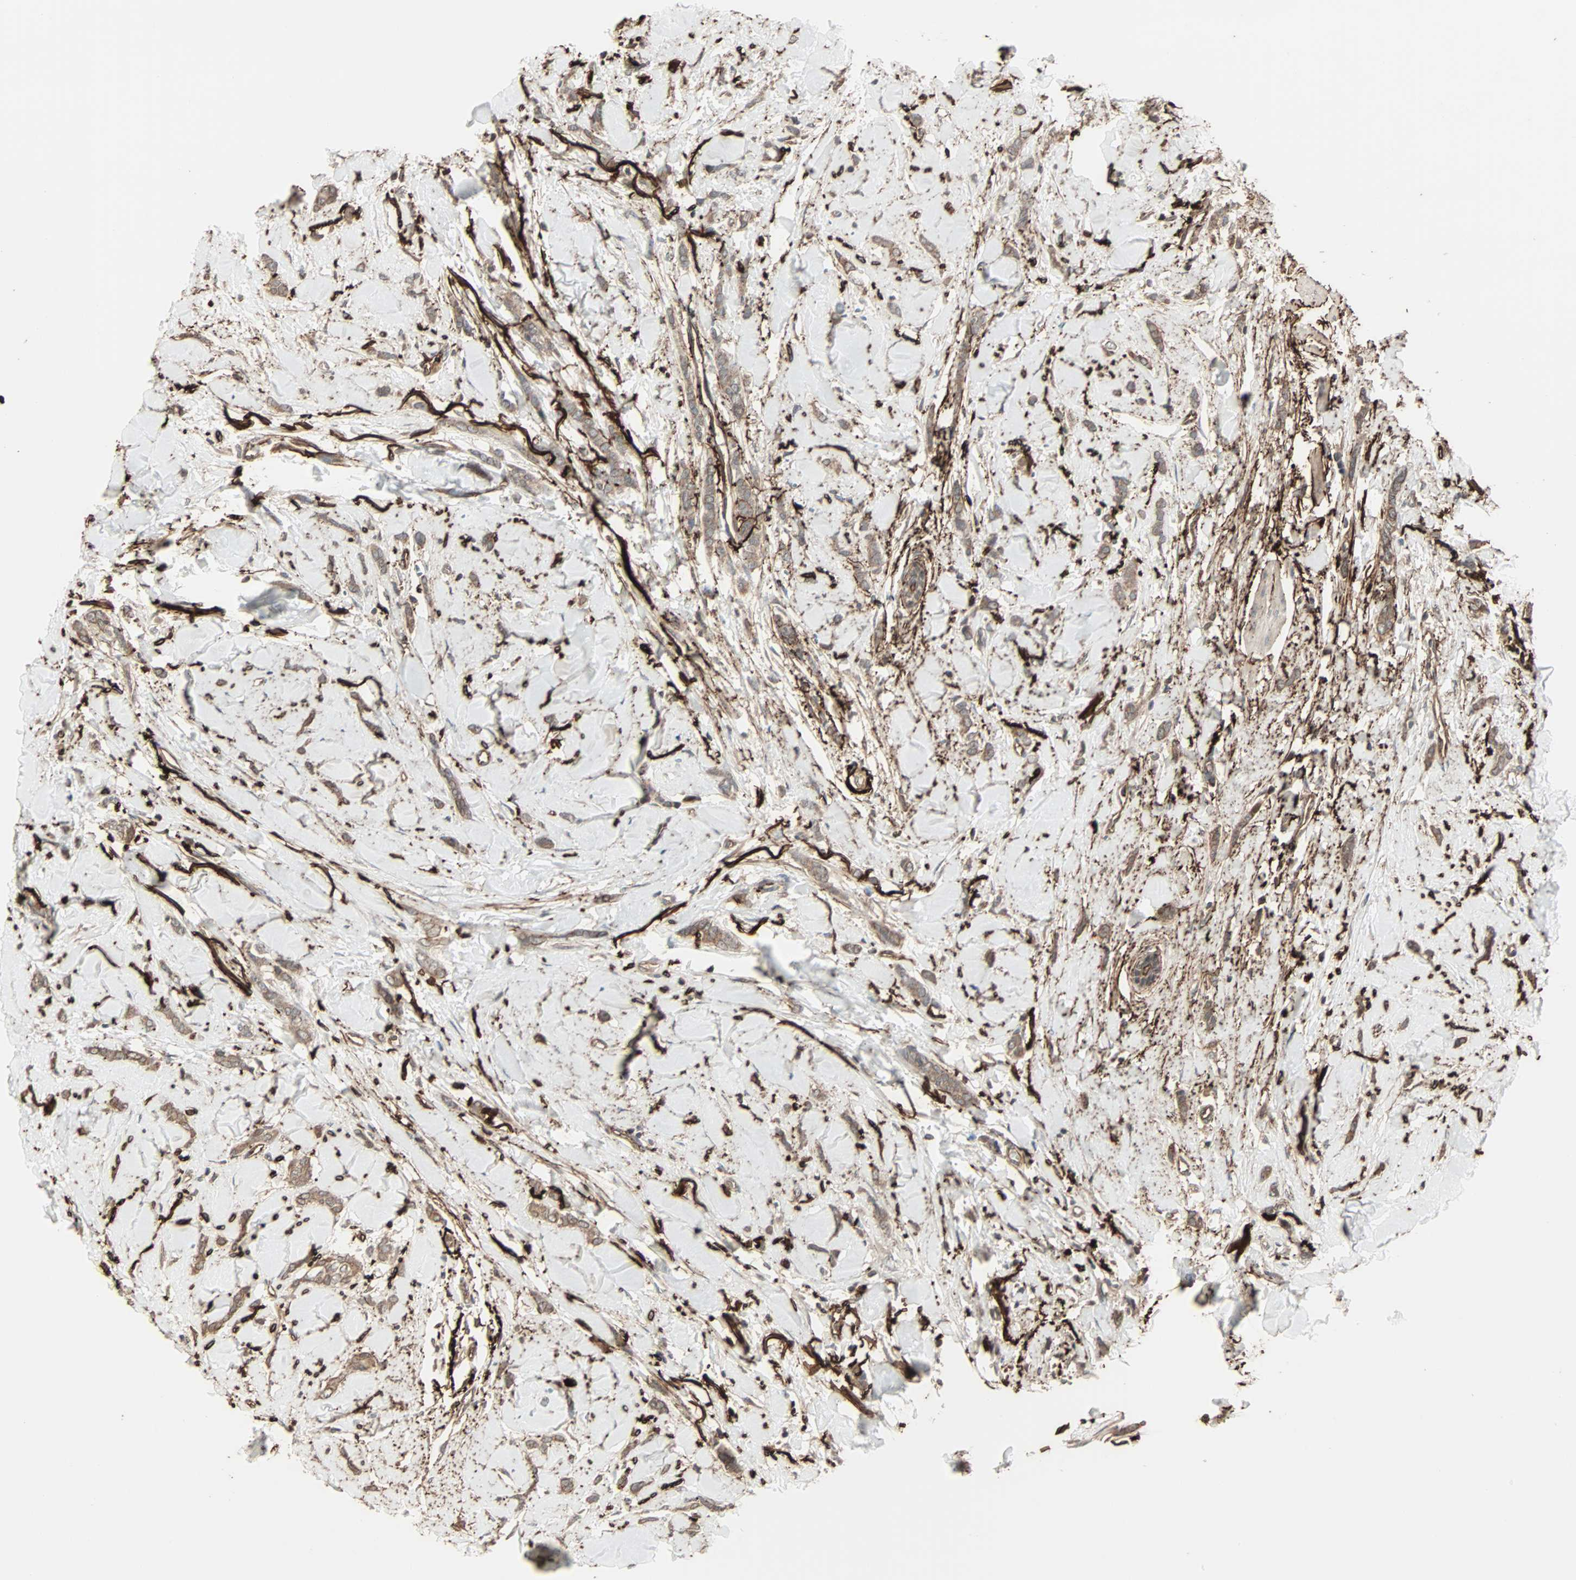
{"staining": {"intensity": "moderate", "quantity": ">75%", "location": "cytoplasmic/membranous"}, "tissue": "breast cancer", "cell_type": "Tumor cells", "image_type": "cancer", "snomed": [{"axis": "morphology", "description": "Lobular carcinoma"}, {"axis": "topography", "description": "Skin"}, {"axis": "topography", "description": "Breast"}], "caption": "Immunohistochemistry (IHC) (DAB) staining of human breast cancer (lobular carcinoma) shows moderate cytoplasmic/membranous protein expression in about >75% of tumor cells.", "gene": "CALCRL", "patient": {"sex": "female", "age": 46}}